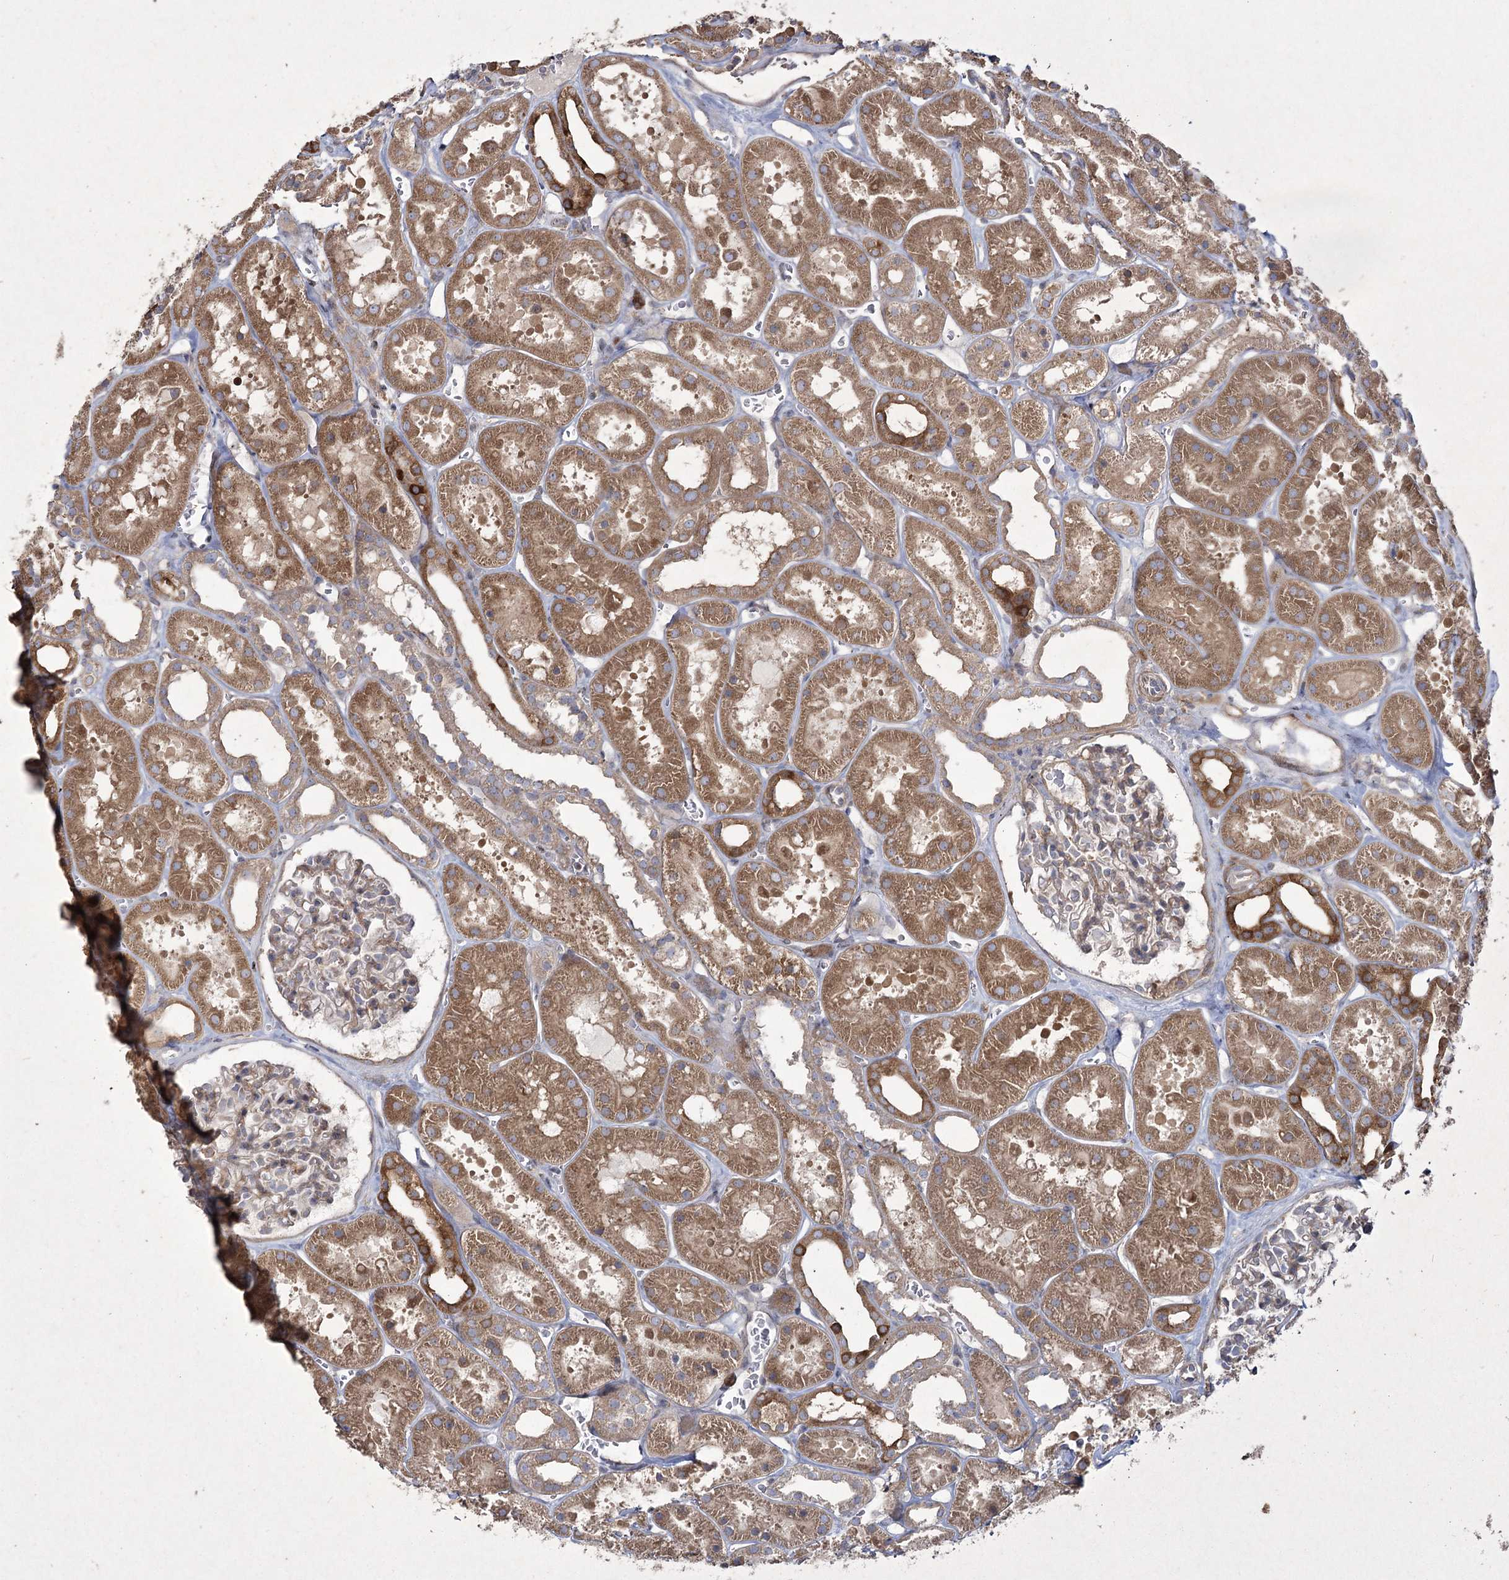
{"staining": {"intensity": "weak", "quantity": "25%-75%", "location": "cytoplasmic/membranous"}, "tissue": "kidney", "cell_type": "Cells in glomeruli", "image_type": "normal", "snomed": [{"axis": "morphology", "description": "Normal tissue, NOS"}, {"axis": "topography", "description": "Kidney"}], "caption": "Immunohistochemistry (IHC) (DAB) staining of normal human kidney displays weak cytoplasmic/membranous protein positivity in approximately 25%-75% of cells in glomeruli. (Stains: DAB in brown, nuclei in blue, Microscopy: brightfield microscopy at high magnification).", "gene": "SH3TC1", "patient": {"sex": "female", "age": 41}}